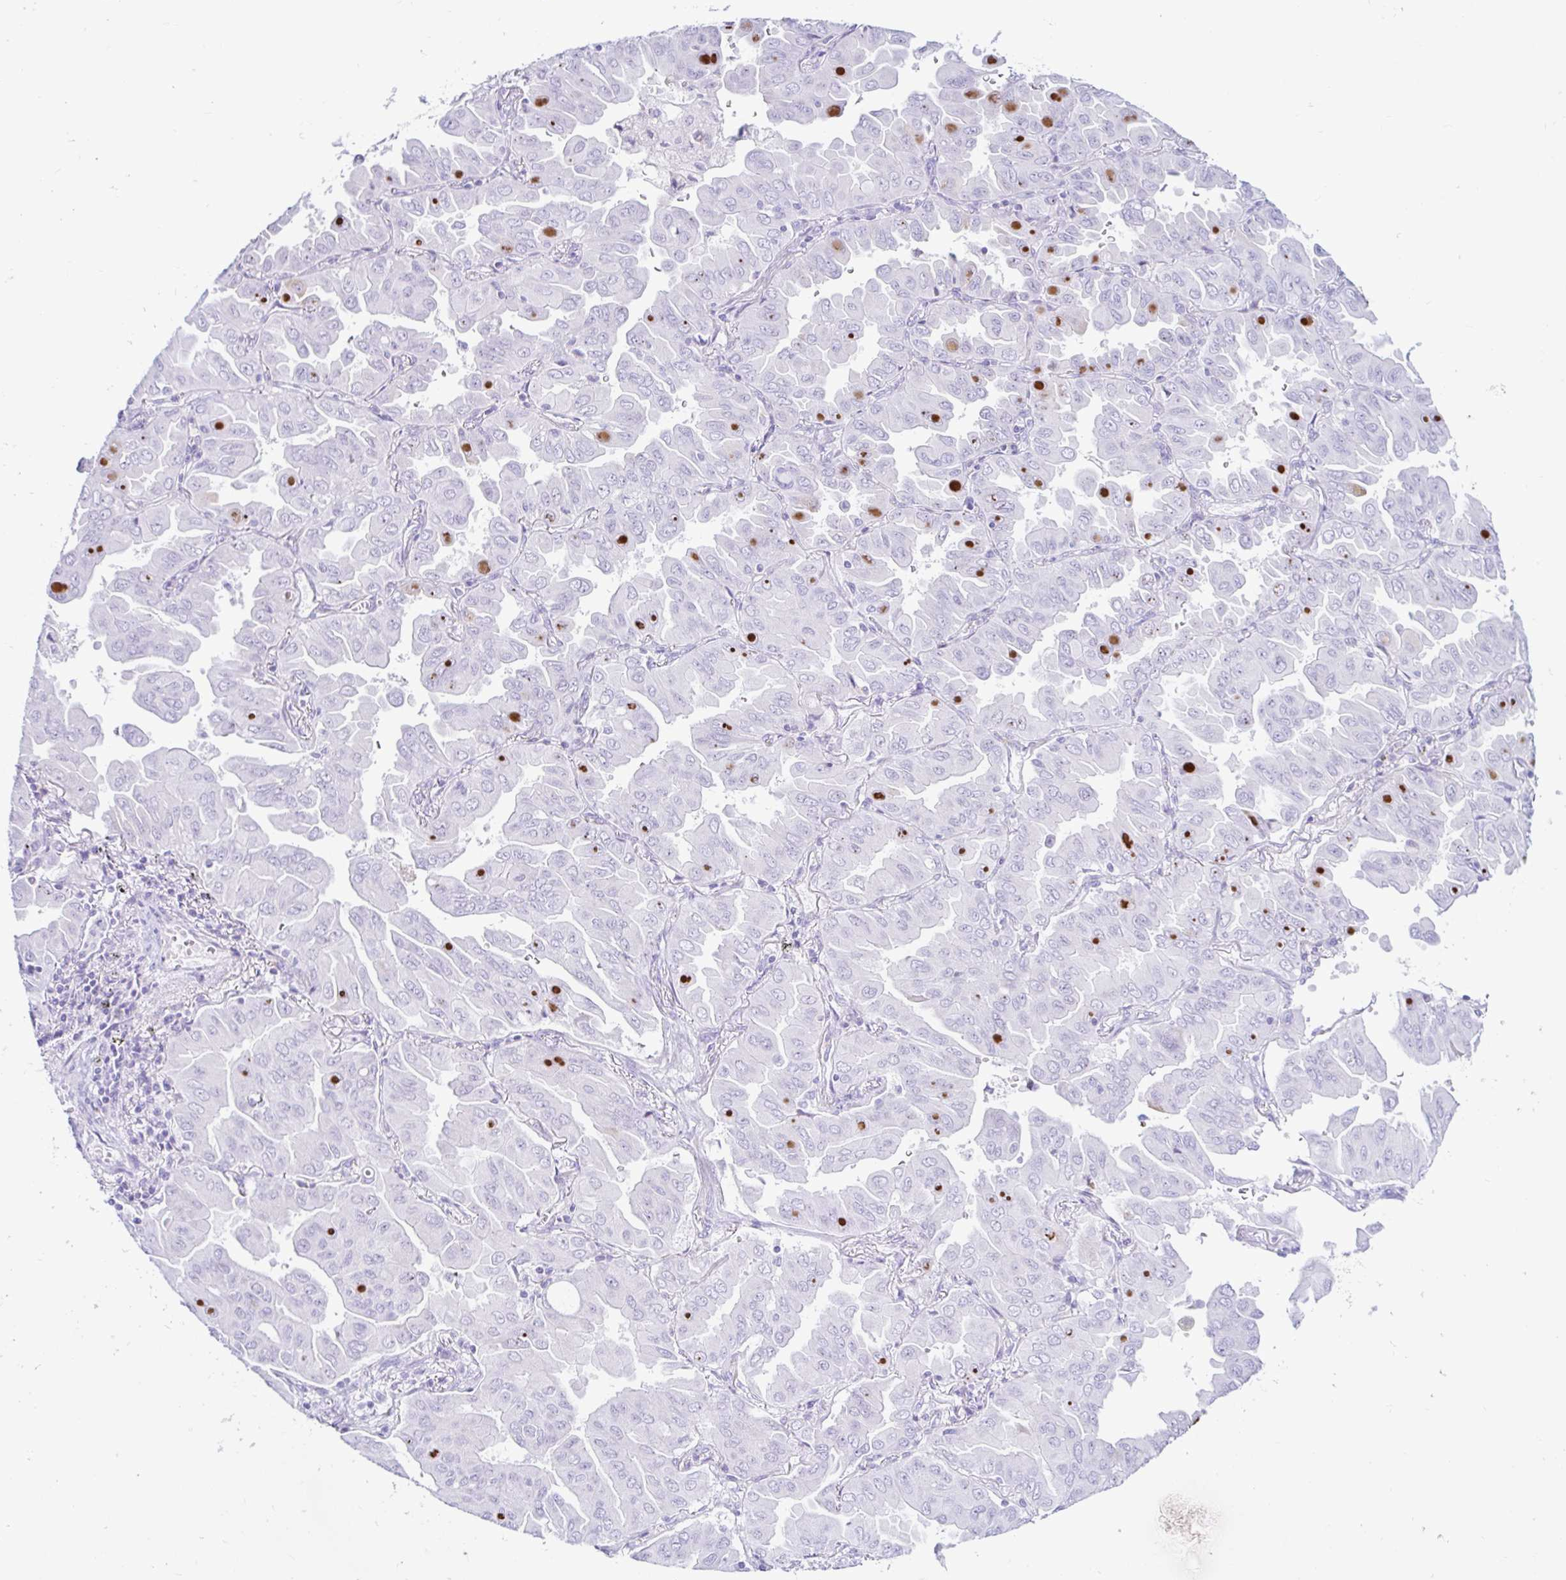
{"staining": {"intensity": "strong", "quantity": "<25%", "location": "cytoplasmic/membranous,nuclear"}, "tissue": "lung cancer", "cell_type": "Tumor cells", "image_type": "cancer", "snomed": [{"axis": "morphology", "description": "Adenocarcinoma, NOS"}, {"axis": "topography", "description": "Lung"}], "caption": "Tumor cells show medium levels of strong cytoplasmic/membranous and nuclear staining in about <25% of cells in adenocarcinoma (lung).", "gene": "BEST1", "patient": {"sex": "male", "age": 64}}